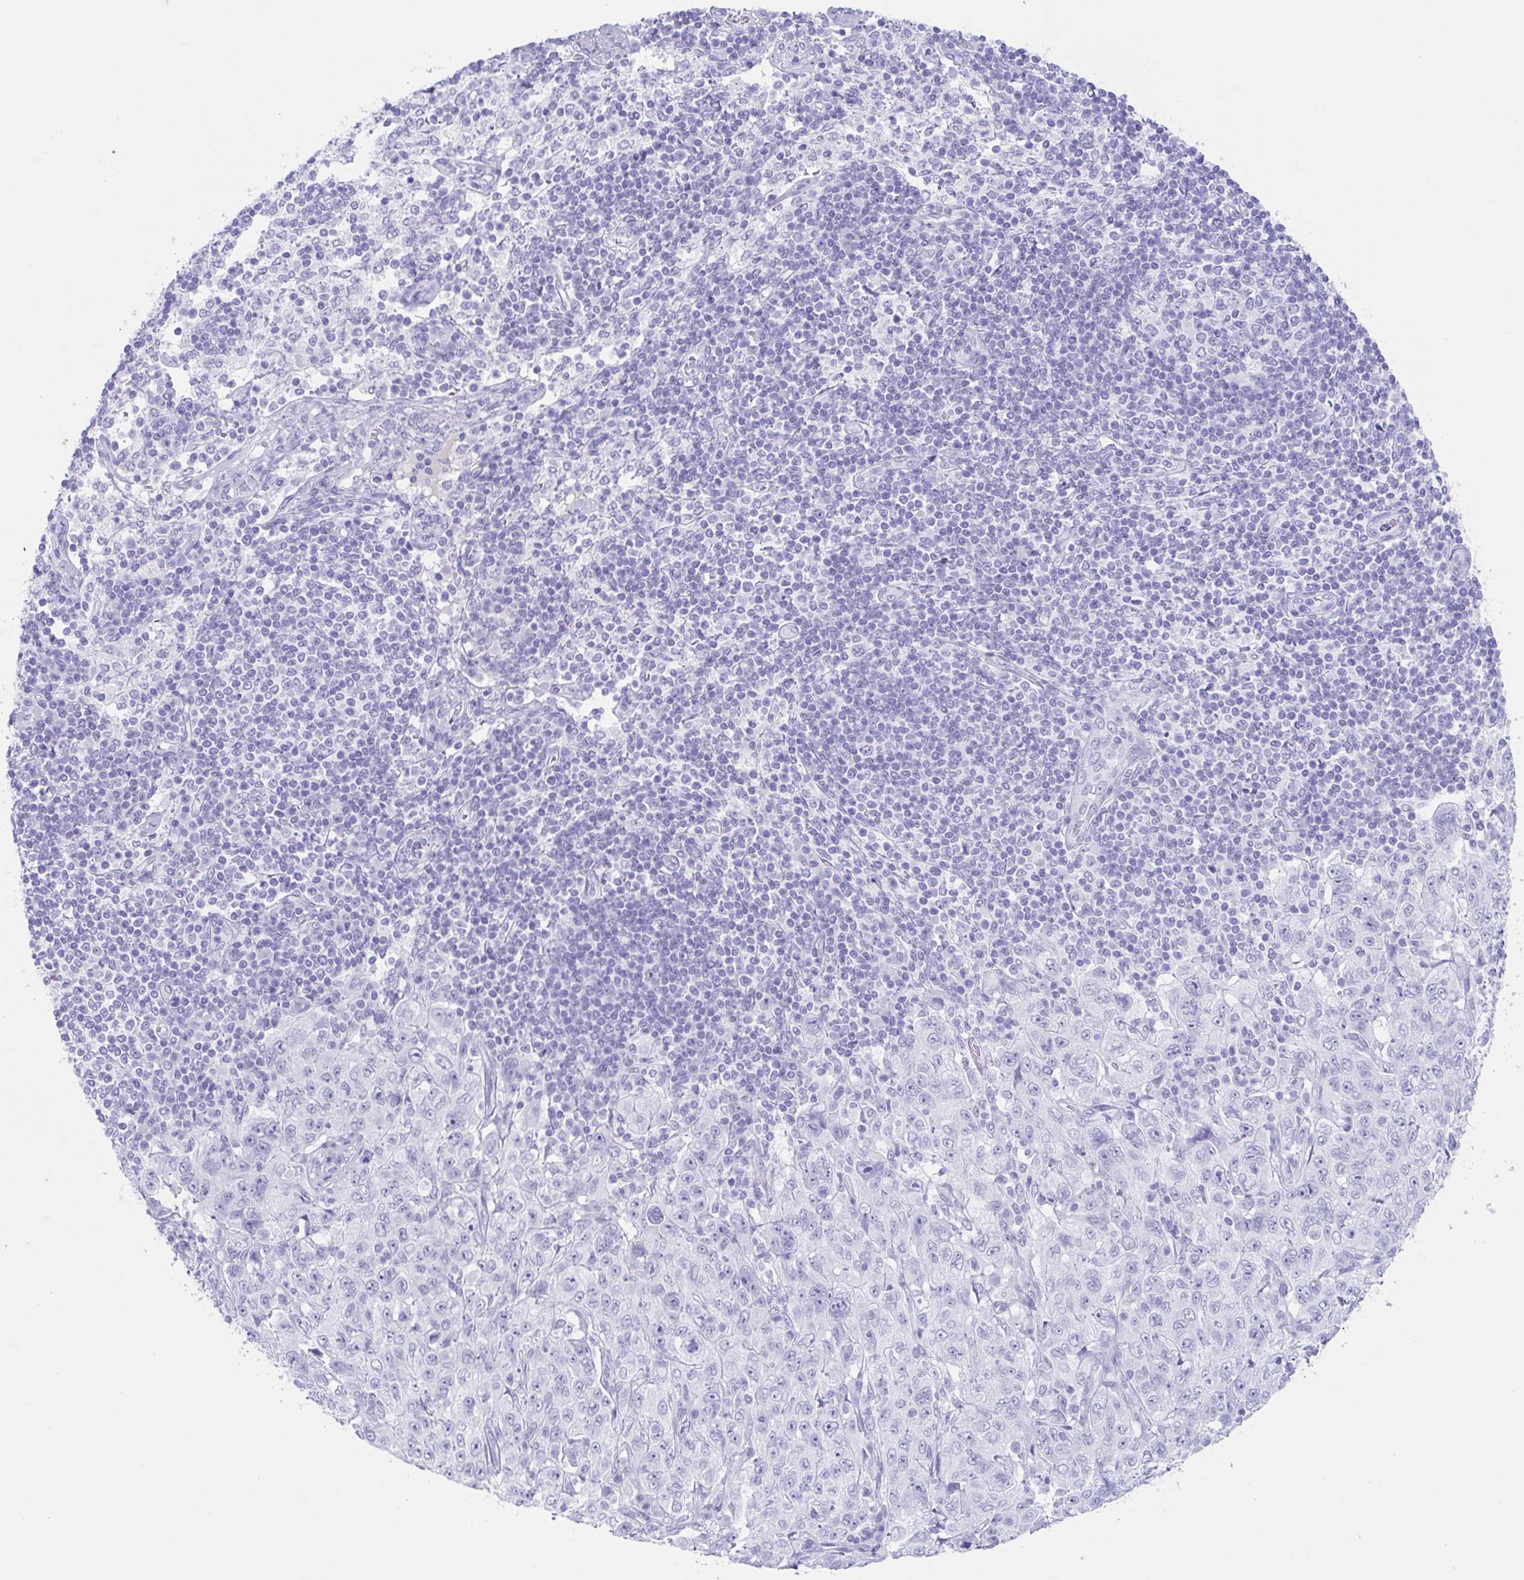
{"staining": {"intensity": "negative", "quantity": "none", "location": "none"}, "tissue": "pancreatic cancer", "cell_type": "Tumor cells", "image_type": "cancer", "snomed": [{"axis": "morphology", "description": "Adenocarcinoma, NOS"}, {"axis": "topography", "description": "Pancreas"}], "caption": "Protein analysis of adenocarcinoma (pancreatic) displays no significant staining in tumor cells.", "gene": "TMEM35A", "patient": {"sex": "male", "age": 68}}